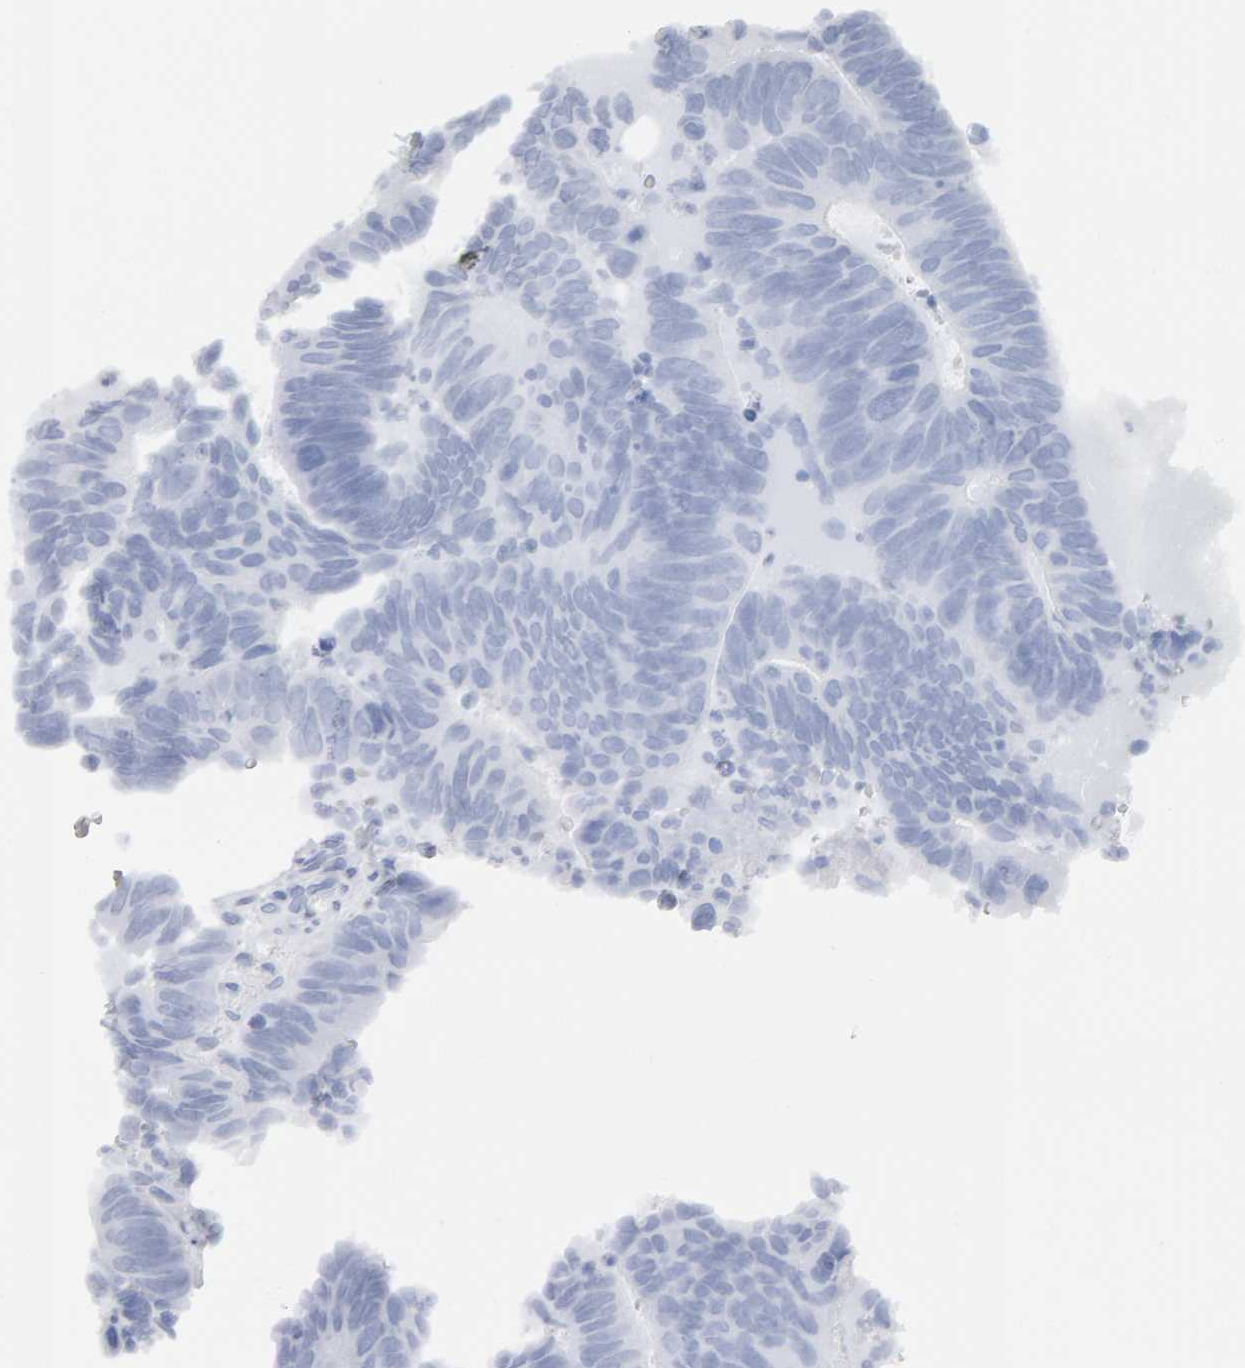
{"staining": {"intensity": "negative", "quantity": "none", "location": "none"}, "tissue": "colorectal cancer", "cell_type": "Tumor cells", "image_type": "cancer", "snomed": [{"axis": "morphology", "description": "Adenocarcinoma, NOS"}, {"axis": "topography", "description": "Colon"}], "caption": "This is an IHC micrograph of colorectal cancer (adenocarcinoma). There is no positivity in tumor cells.", "gene": "METRNL", "patient": {"sex": "male", "age": 56}}